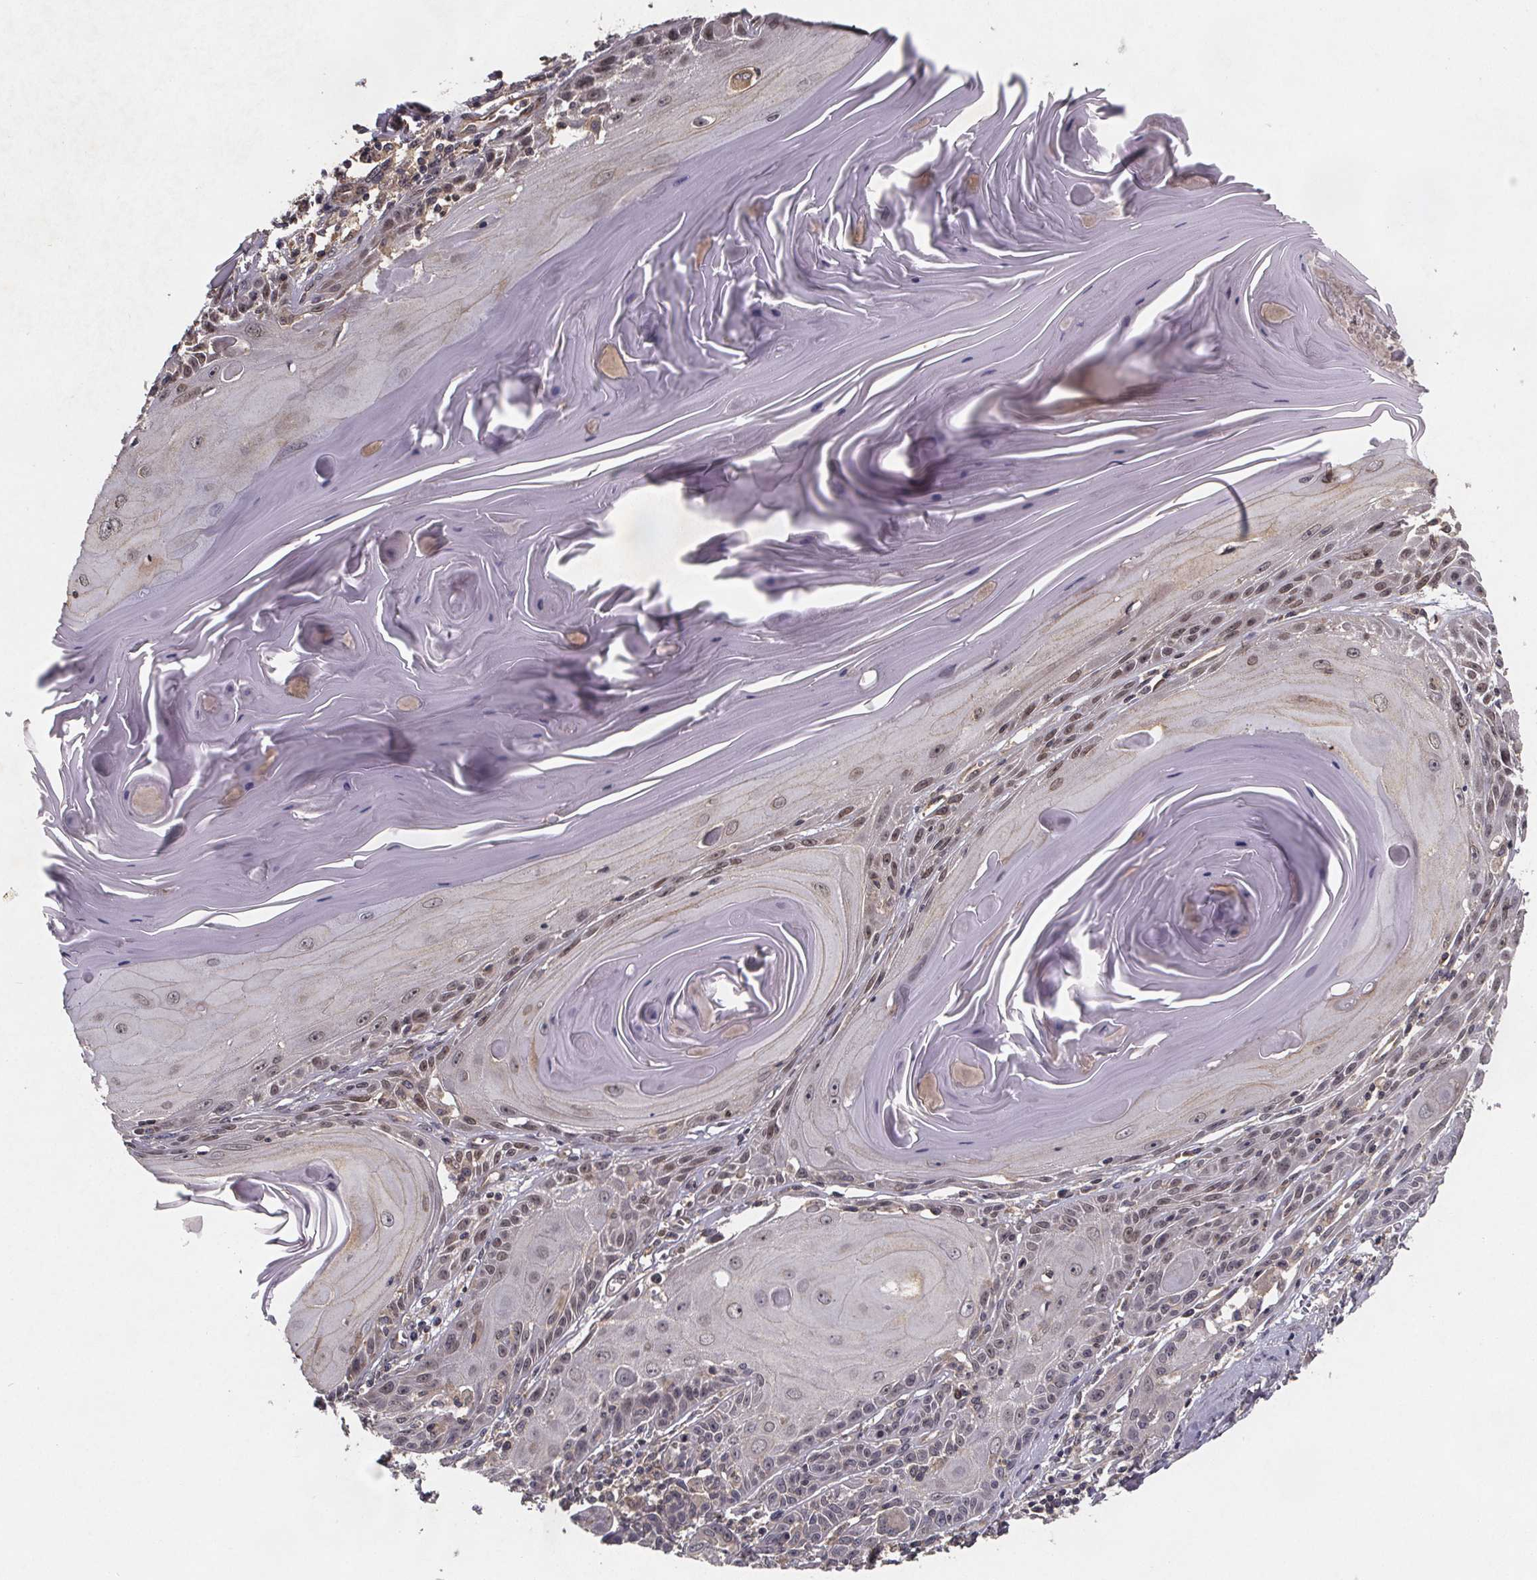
{"staining": {"intensity": "weak", "quantity": "25%-75%", "location": "nuclear"}, "tissue": "skin cancer", "cell_type": "Tumor cells", "image_type": "cancer", "snomed": [{"axis": "morphology", "description": "Squamous cell carcinoma, NOS"}, {"axis": "topography", "description": "Skin"}, {"axis": "topography", "description": "Vulva"}], "caption": "The image reveals immunohistochemical staining of skin squamous cell carcinoma. There is weak nuclear positivity is seen in approximately 25%-75% of tumor cells.", "gene": "PIERCE2", "patient": {"sex": "female", "age": 85}}